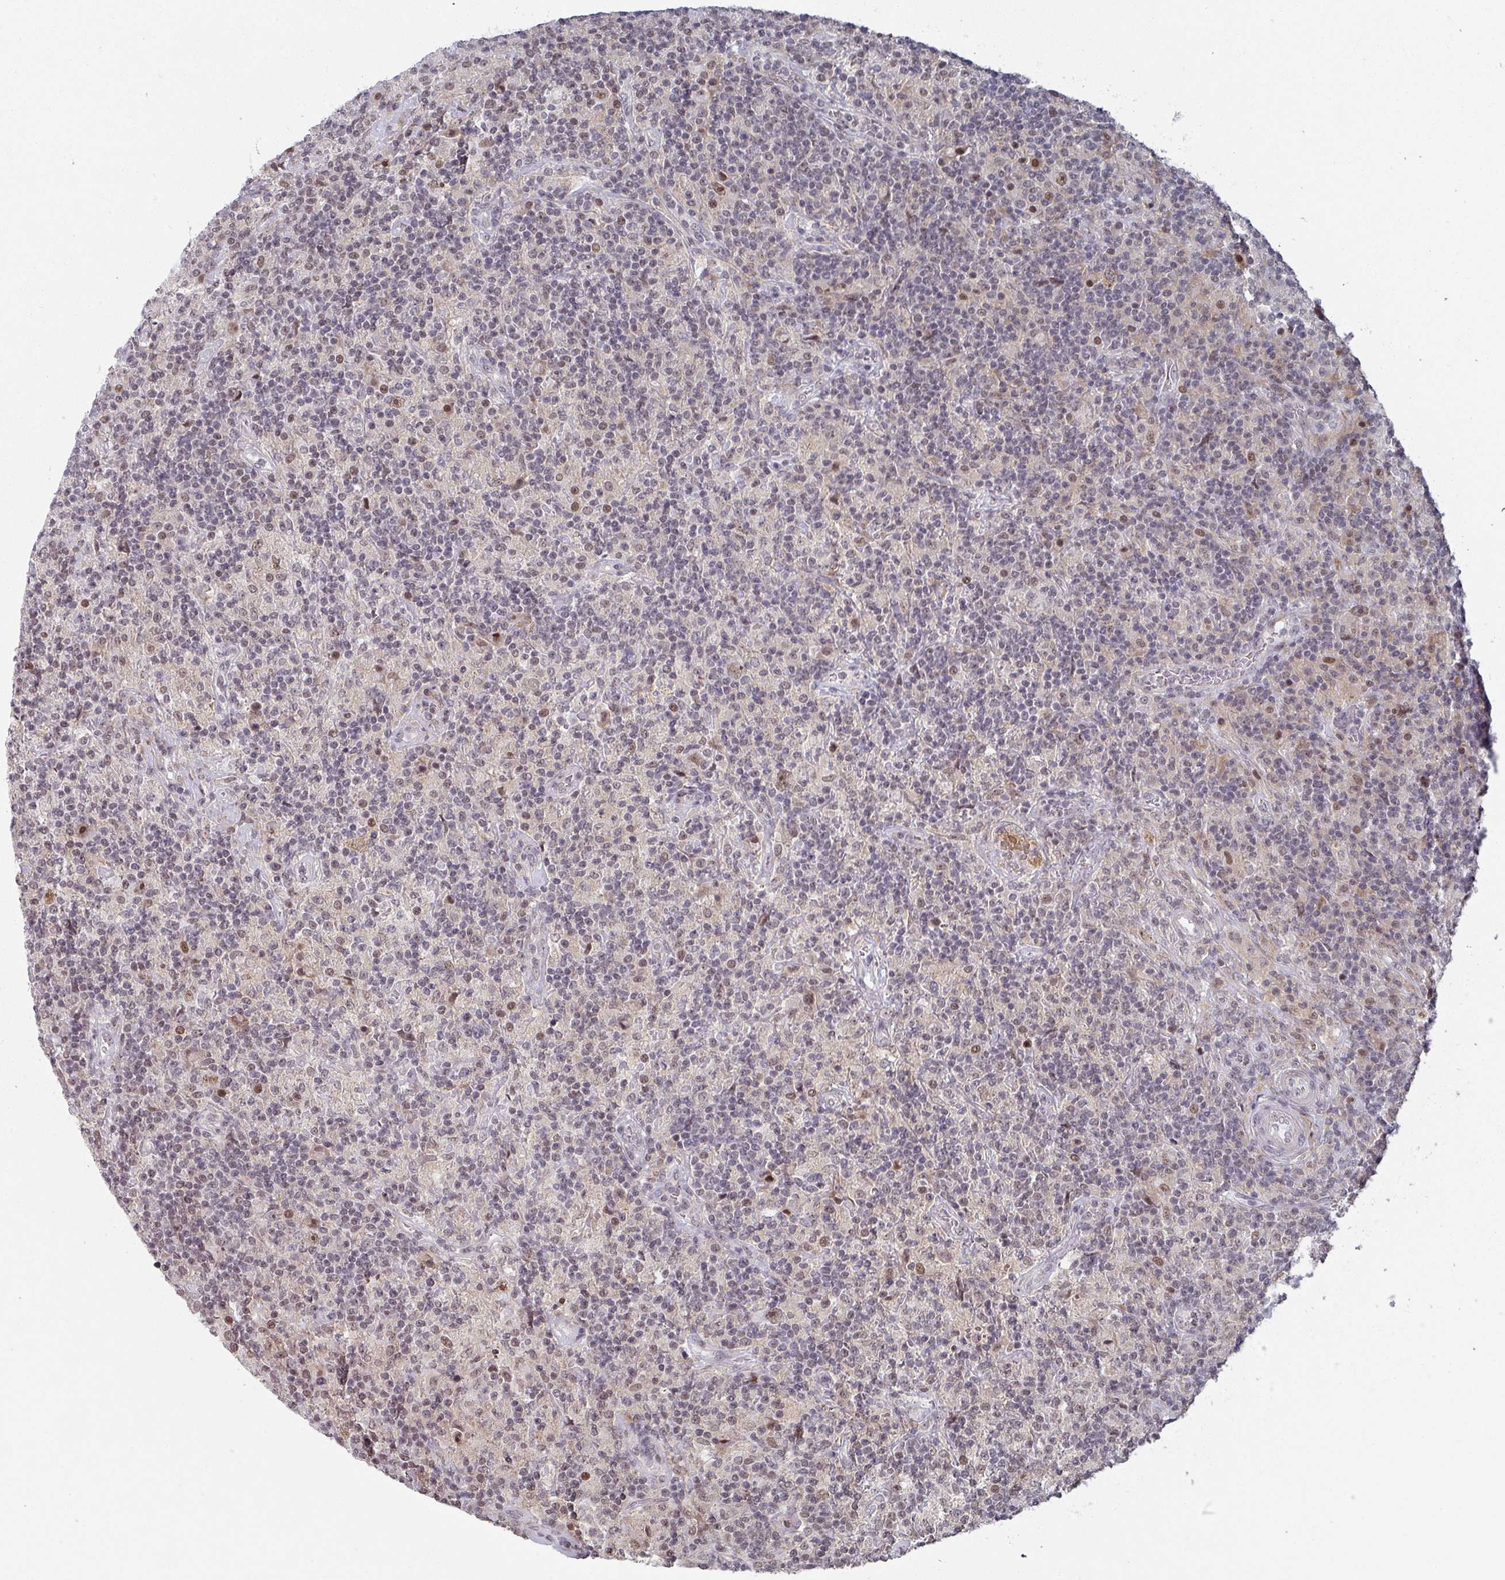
{"staining": {"intensity": "weak", "quantity": "25%-75%", "location": "nuclear"}, "tissue": "lymphoma", "cell_type": "Tumor cells", "image_type": "cancer", "snomed": [{"axis": "morphology", "description": "Hodgkin's disease, NOS"}, {"axis": "topography", "description": "Lymph node"}], "caption": "Immunohistochemical staining of human Hodgkin's disease demonstrates low levels of weak nuclear expression in approximately 25%-75% of tumor cells.", "gene": "ZNF654", "patient": {"sex": "male", "age": 70}}